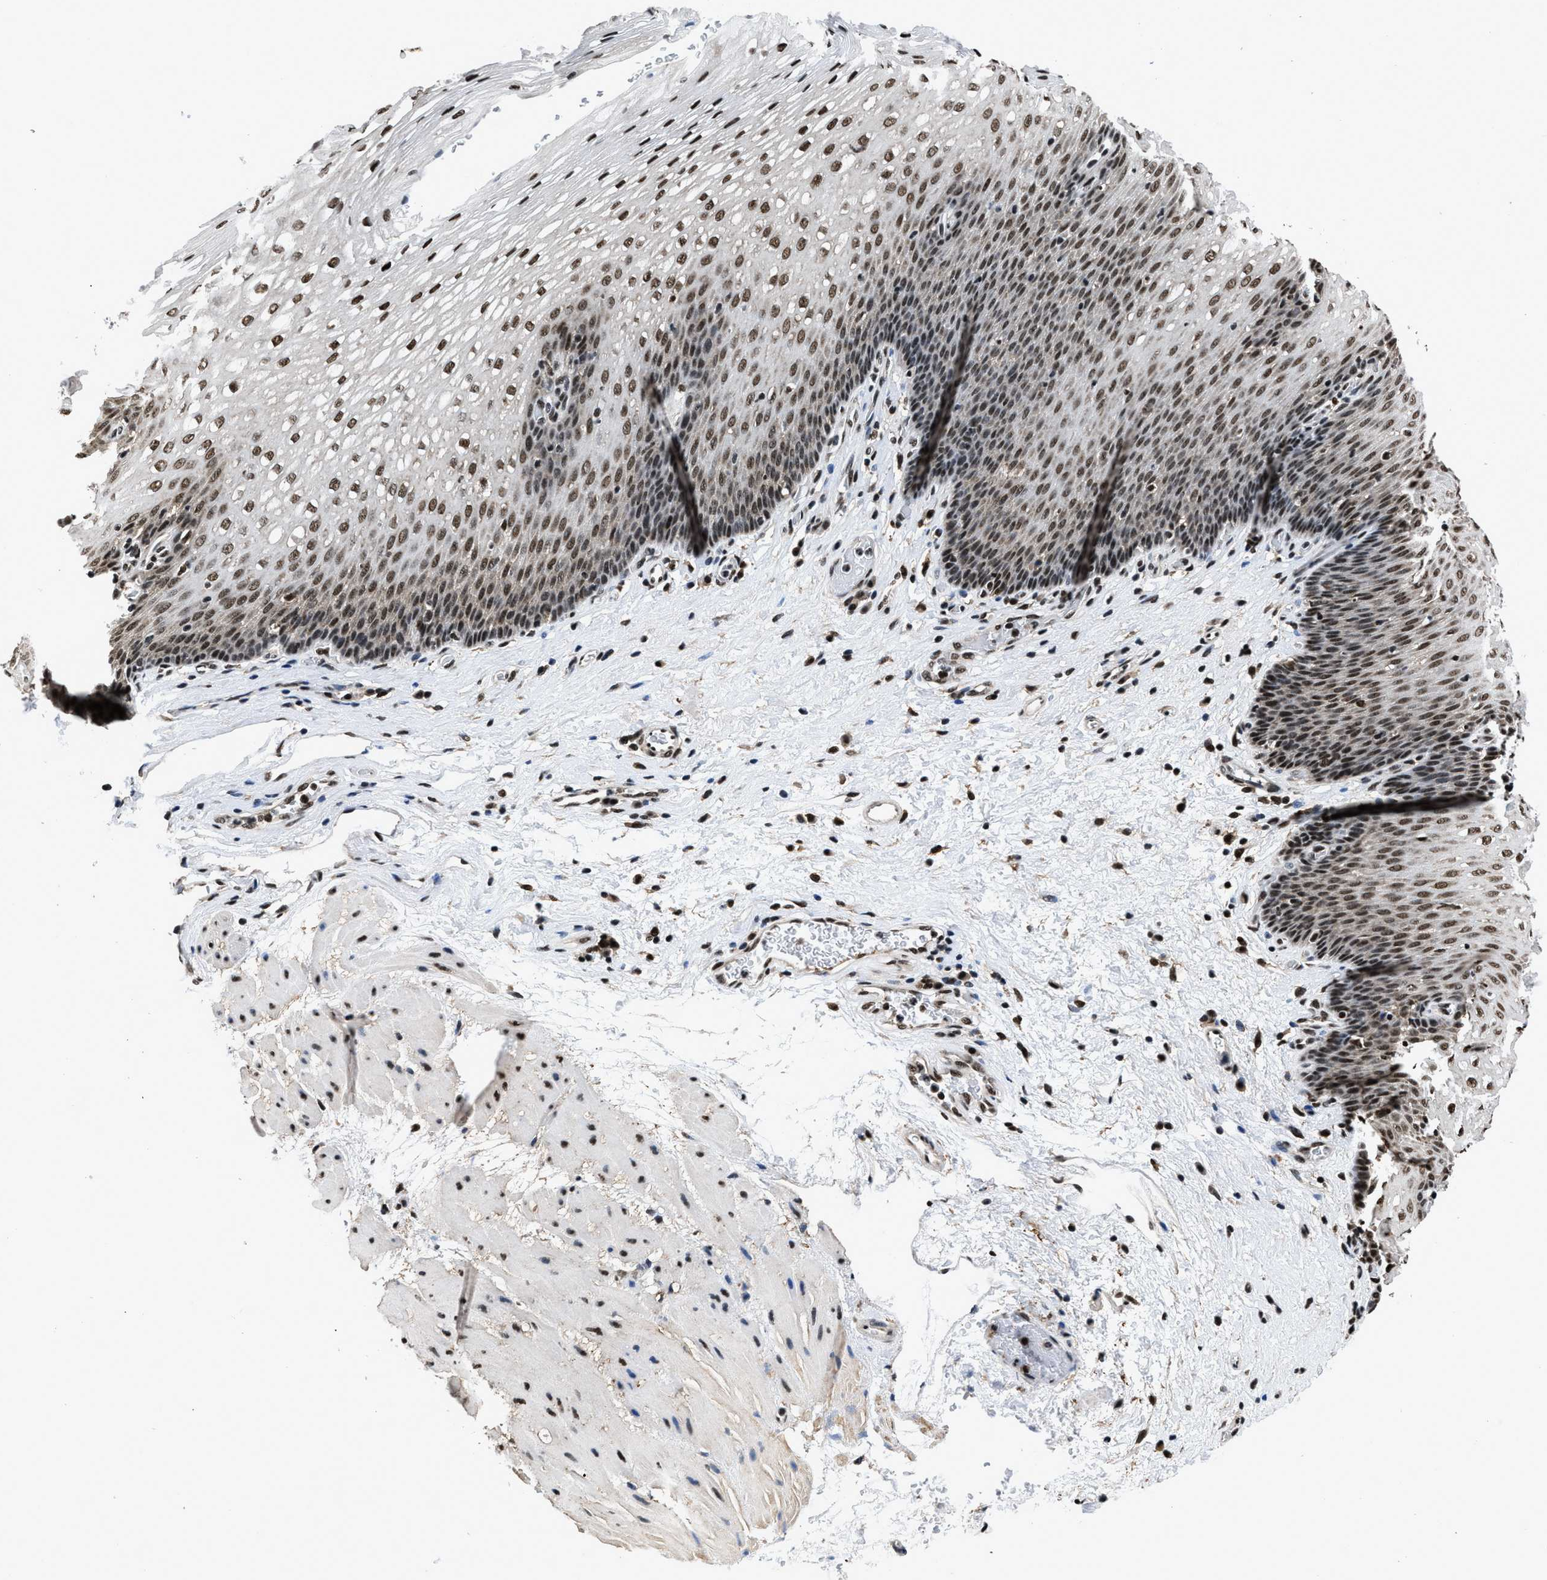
{"staining": {"intensity": "moderate", "quantity": "25%-75%", "location": "nuclear"}, "tissue": "esophagus", "cell_type": "Squamous epithelial cells", "image_type": "normal", "snomed": [{"axis": "morphology", "description": "Normal tissue, NOS"}, {"axis": "topography", "description": "Esophagus"}], "caption": "A medium amount of moderate nuclear positivity is appreciated in approximately 25%-75% of squamous epithelial cells in unremarkable esophagus.", "gene": "HNRNPF", "patient": {"sex": "male", "age": 48}}